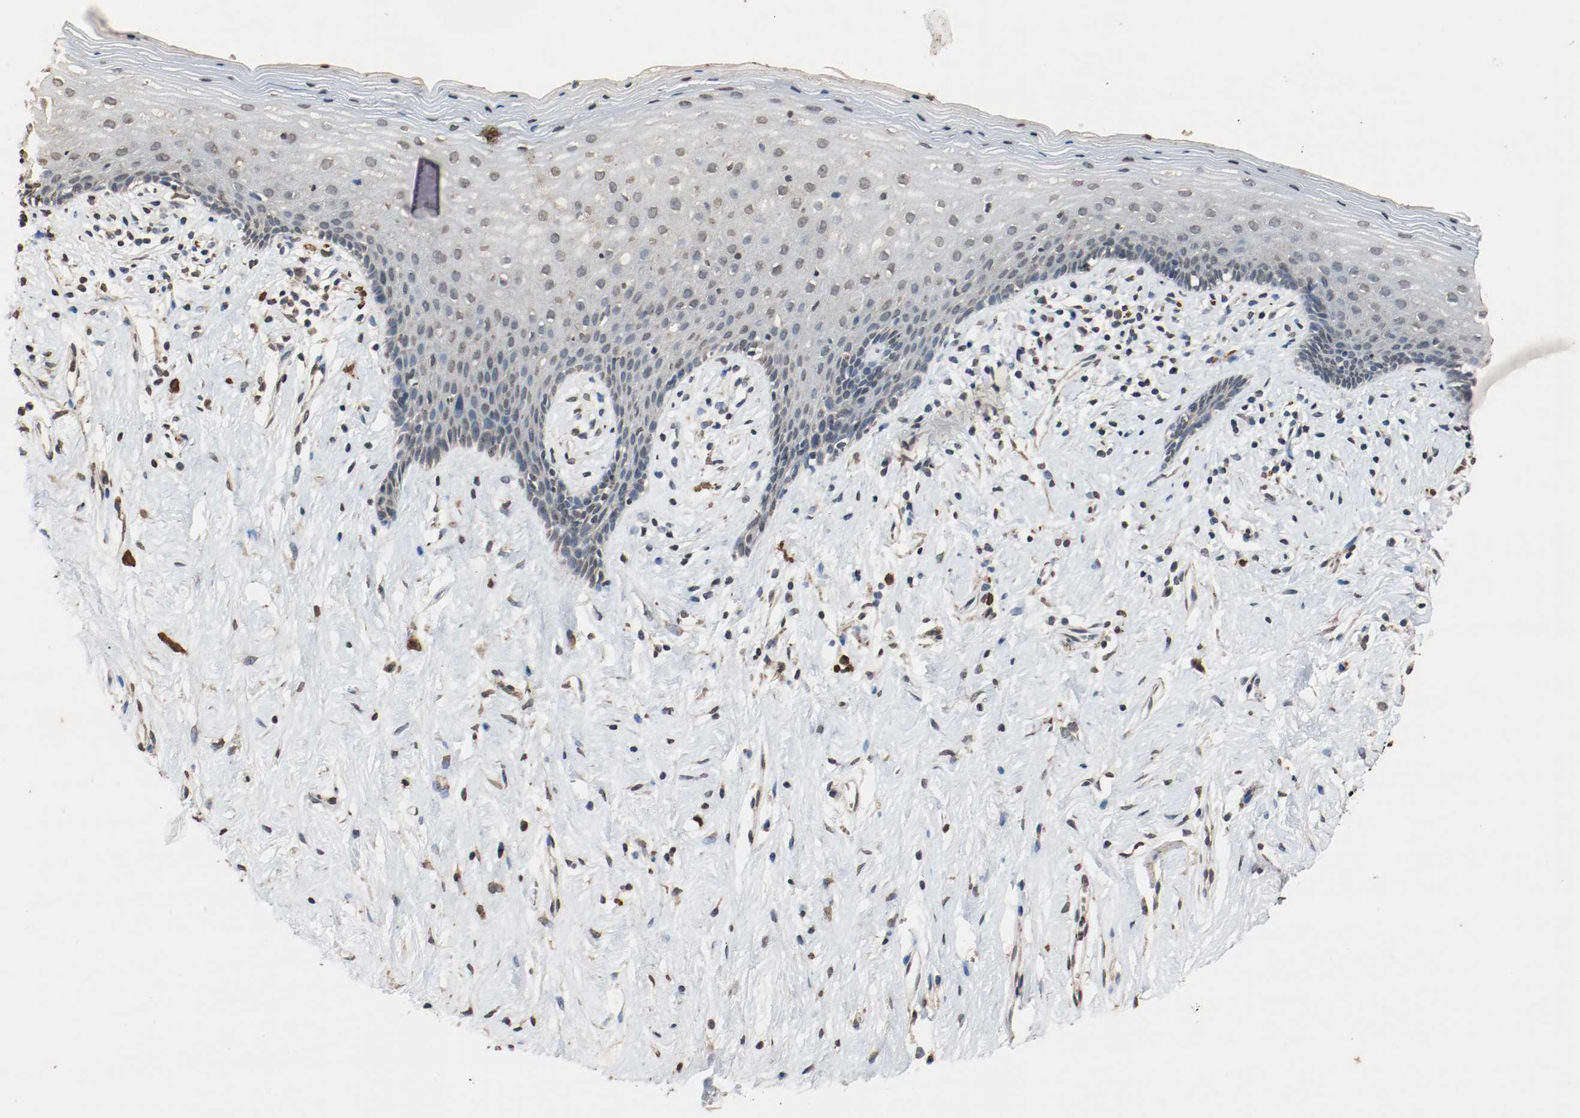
{"staining": {"intensity": "moderate", "quantity": "<25%", "location": "nuclear"}, "tissue": "vagina", "cell_type": "Squamous epithelial cells", "image_type": "normal", "snomed": [{"axis": "morphology", "description": "Normal tissue, NOS"}, {"axis": "topography", "description": "Vagina"}], "caption": "Protein staining by immunohistochemistry (IHC) exhibits moderate nuclear positivity in approximately <25% of squamous epithelial cells in normal vagina. The staining was performed using DAB (3,3'-diaminobenzidine), with brown indicating positive protein expression. Nuclei are stained blue with hematoxylin.", "gene": "RTN4", "patient": {"sex": "female", "age": 44}}